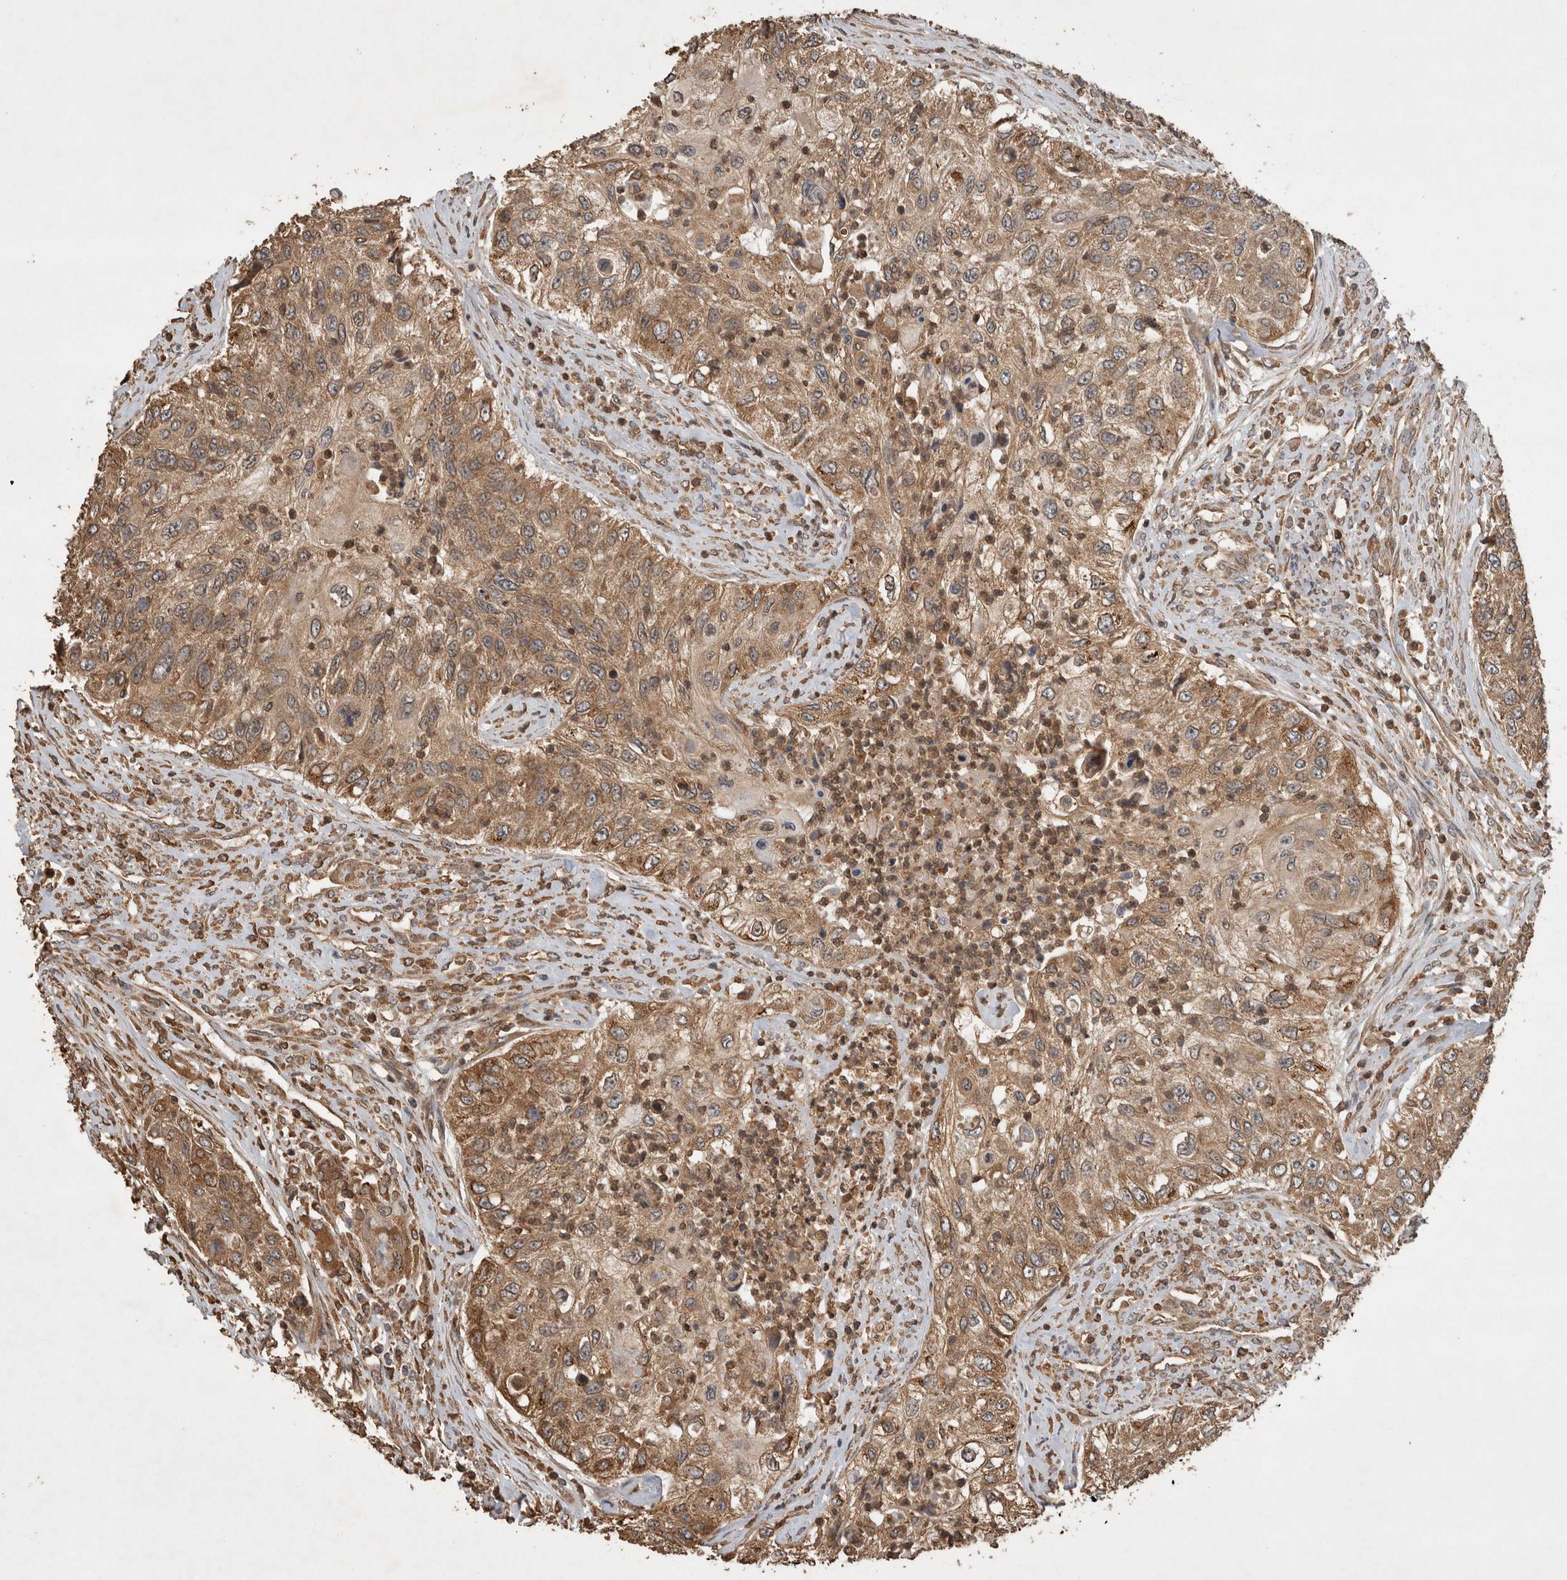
{"staining": {"intensity": "moderate", "quantity": ">75%", "location": "cytoplasmic/membranous"}, "tissue": "urothelial cancer", "cell_type": "Tumor cells", "image_type": "cancer", "snomed": [{"axis": "morphology", "description": "Urothelial carcinoma, High grade"}, {"axis": "topography", "description": "Urinary bladder"}], "caption": "The image demonstrates immunohistochemical staining of urothelial cancer. There is moderate cytoplasmic/membranous positivity is identified in about >75% of tumor cells.", "gene": "OTUD7B", "patient": {"sex": "female", "age": 60}}